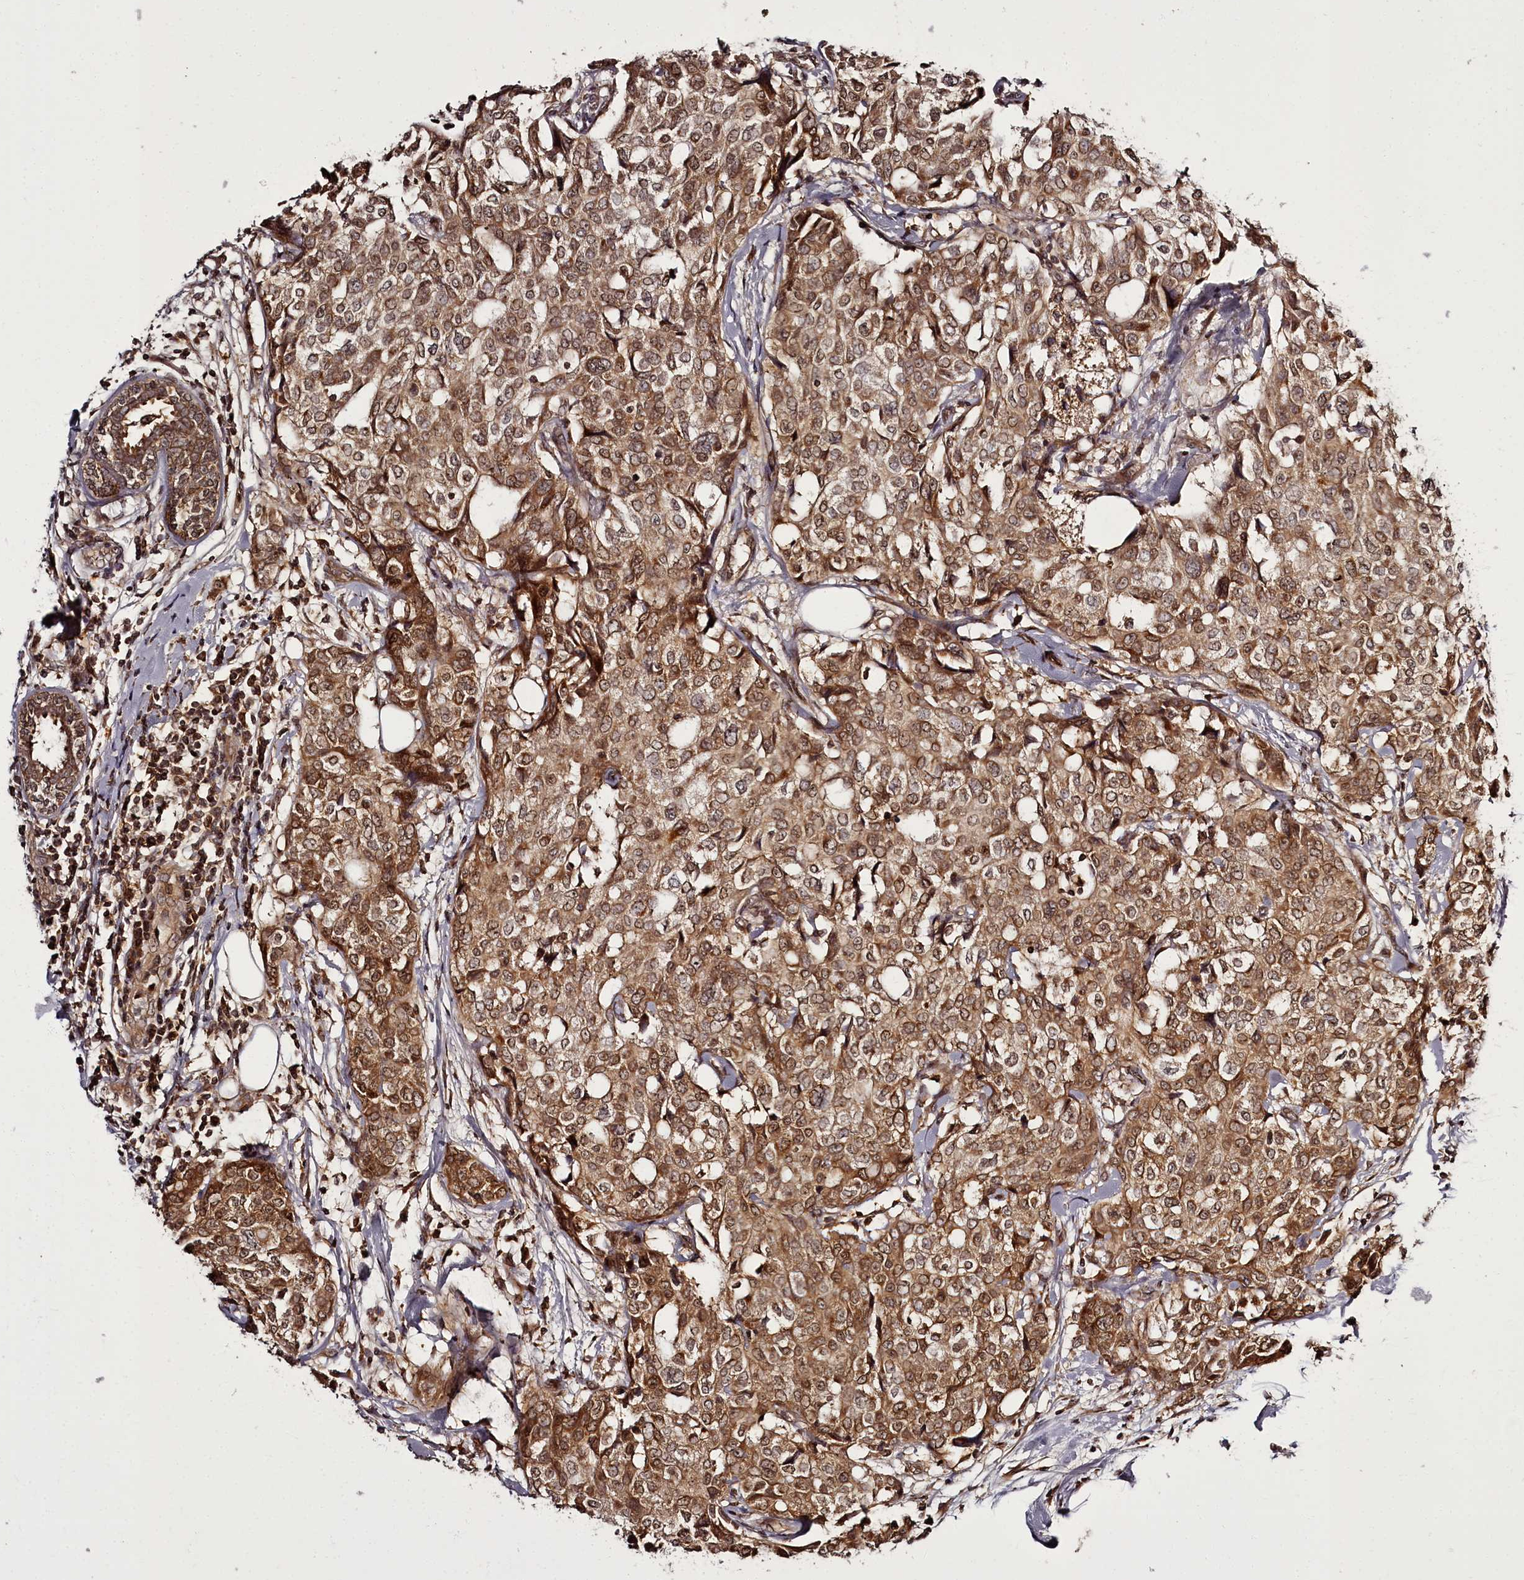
{"staining": {"intensity": "moderate", "quantity": ">75%", "location": "cytoplasmic/membranous,nuclear"}, "tissue": "breast cancer", "cell_type": "Tumor cells", "image_type": "cancer", "snomed": [{"axis": "morphology", "description": "Lobular carcinoma"}, {"axis": "topography", "description": "Breast"}], "caption": "Protein staining by immunohistochemistry (IHC) exhibits moderate cytoplasmic/membranous and nuclear expression in approximately >75% of tumor cells in lobular carcinoma (breast).", "gene": "PCBP2", "patient": {"sex": "female", "age": 51}}